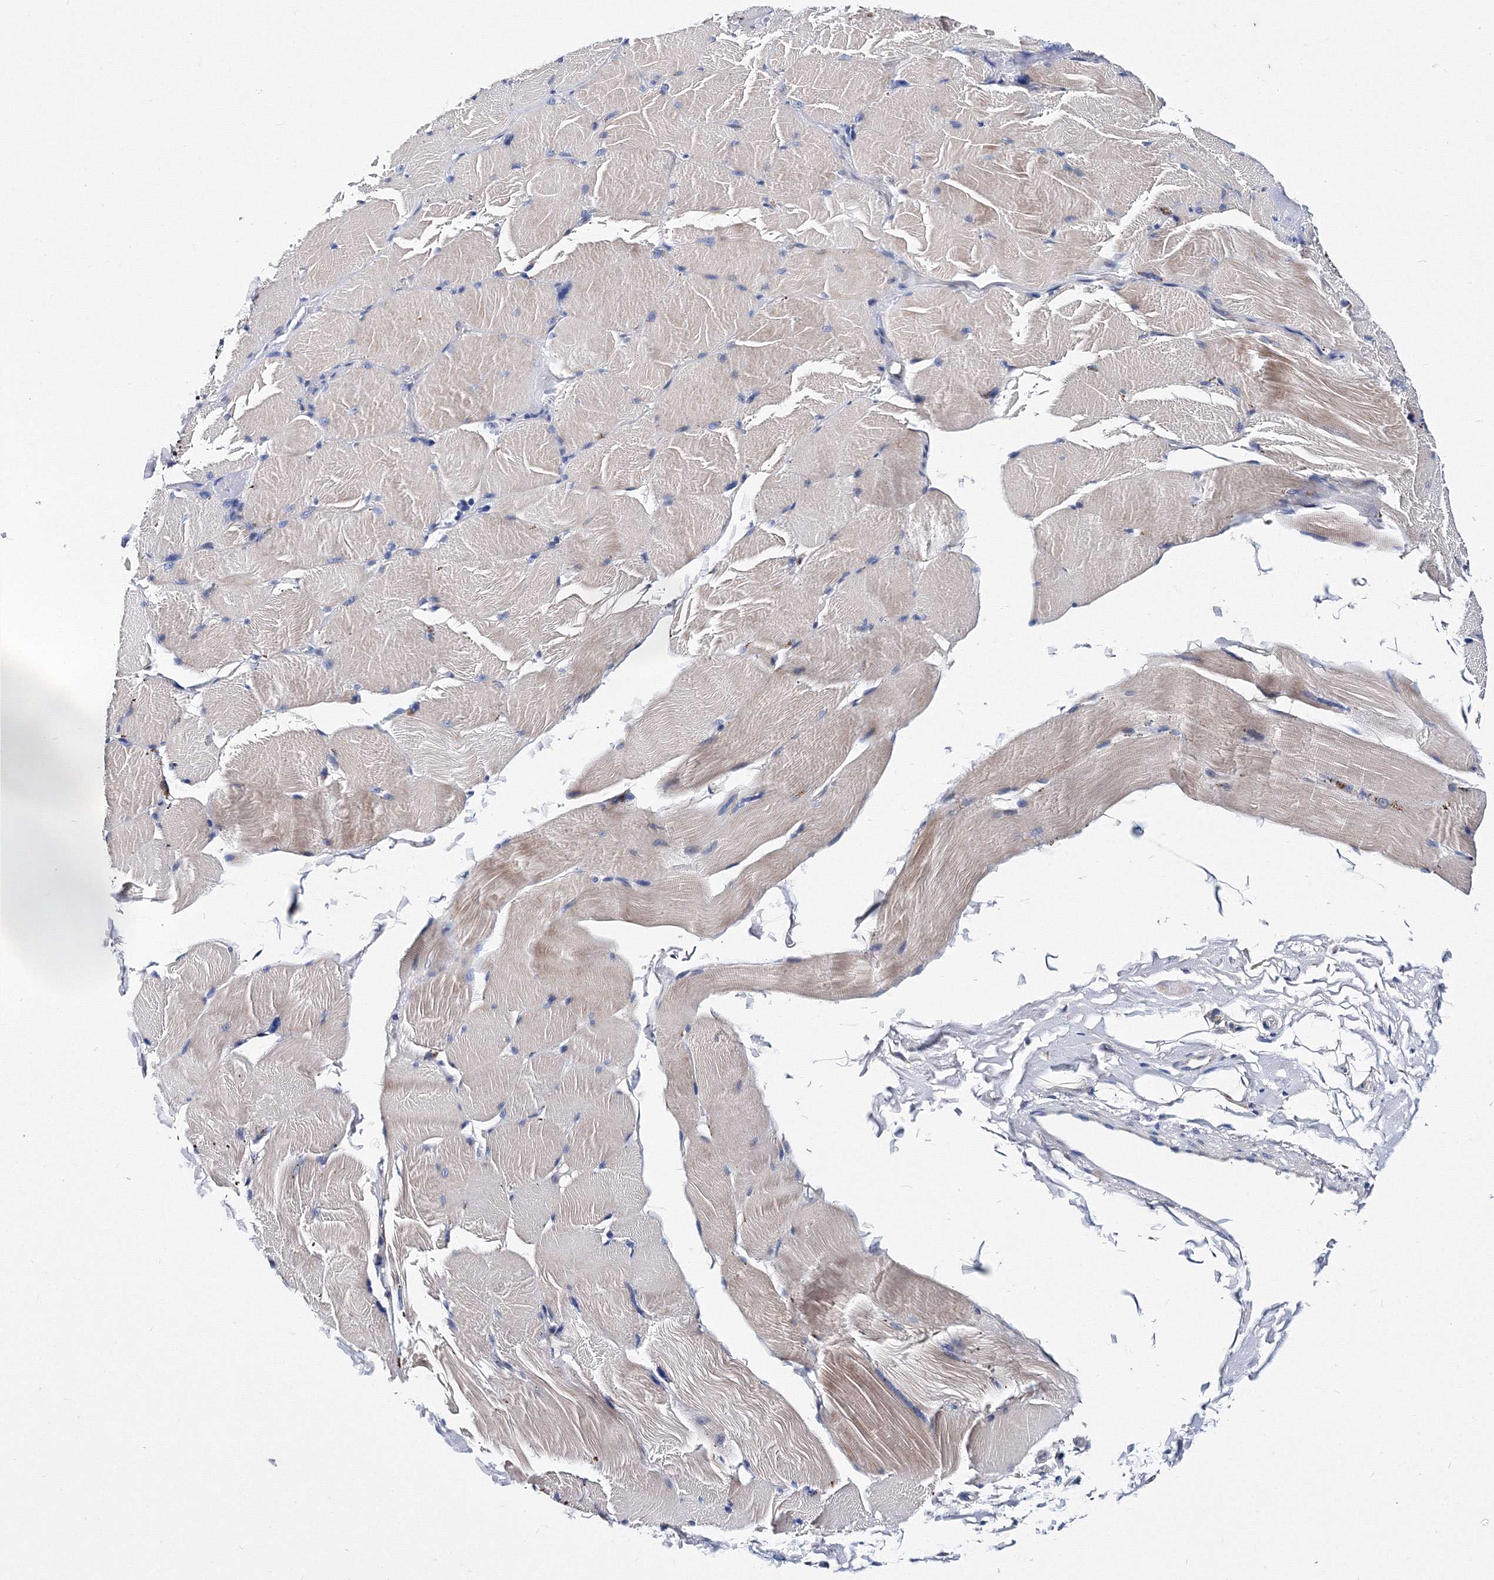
{"staining": {"intensity": "weak", "quantity": "<25%", "location": "cytoplasmic/membranous"}, "tissue": "skeletal muscle", "cell_type": "Myocytes", "image_type": "normal", "snomed": [{"axis": "morphology", "description": "Normal tissue, NOS"}, {"axis": "topography", "description": "Skin"}, {"axis": "topography", "description": "Skeletal muscle"}], "caption": "High power microscopy histopathology image of an IHC micrograph of normal skeletal muscle, revealing no significant staining in myocytes.", "gene": "TRPM2", "patient": {"sex": "male", "age": 83}}